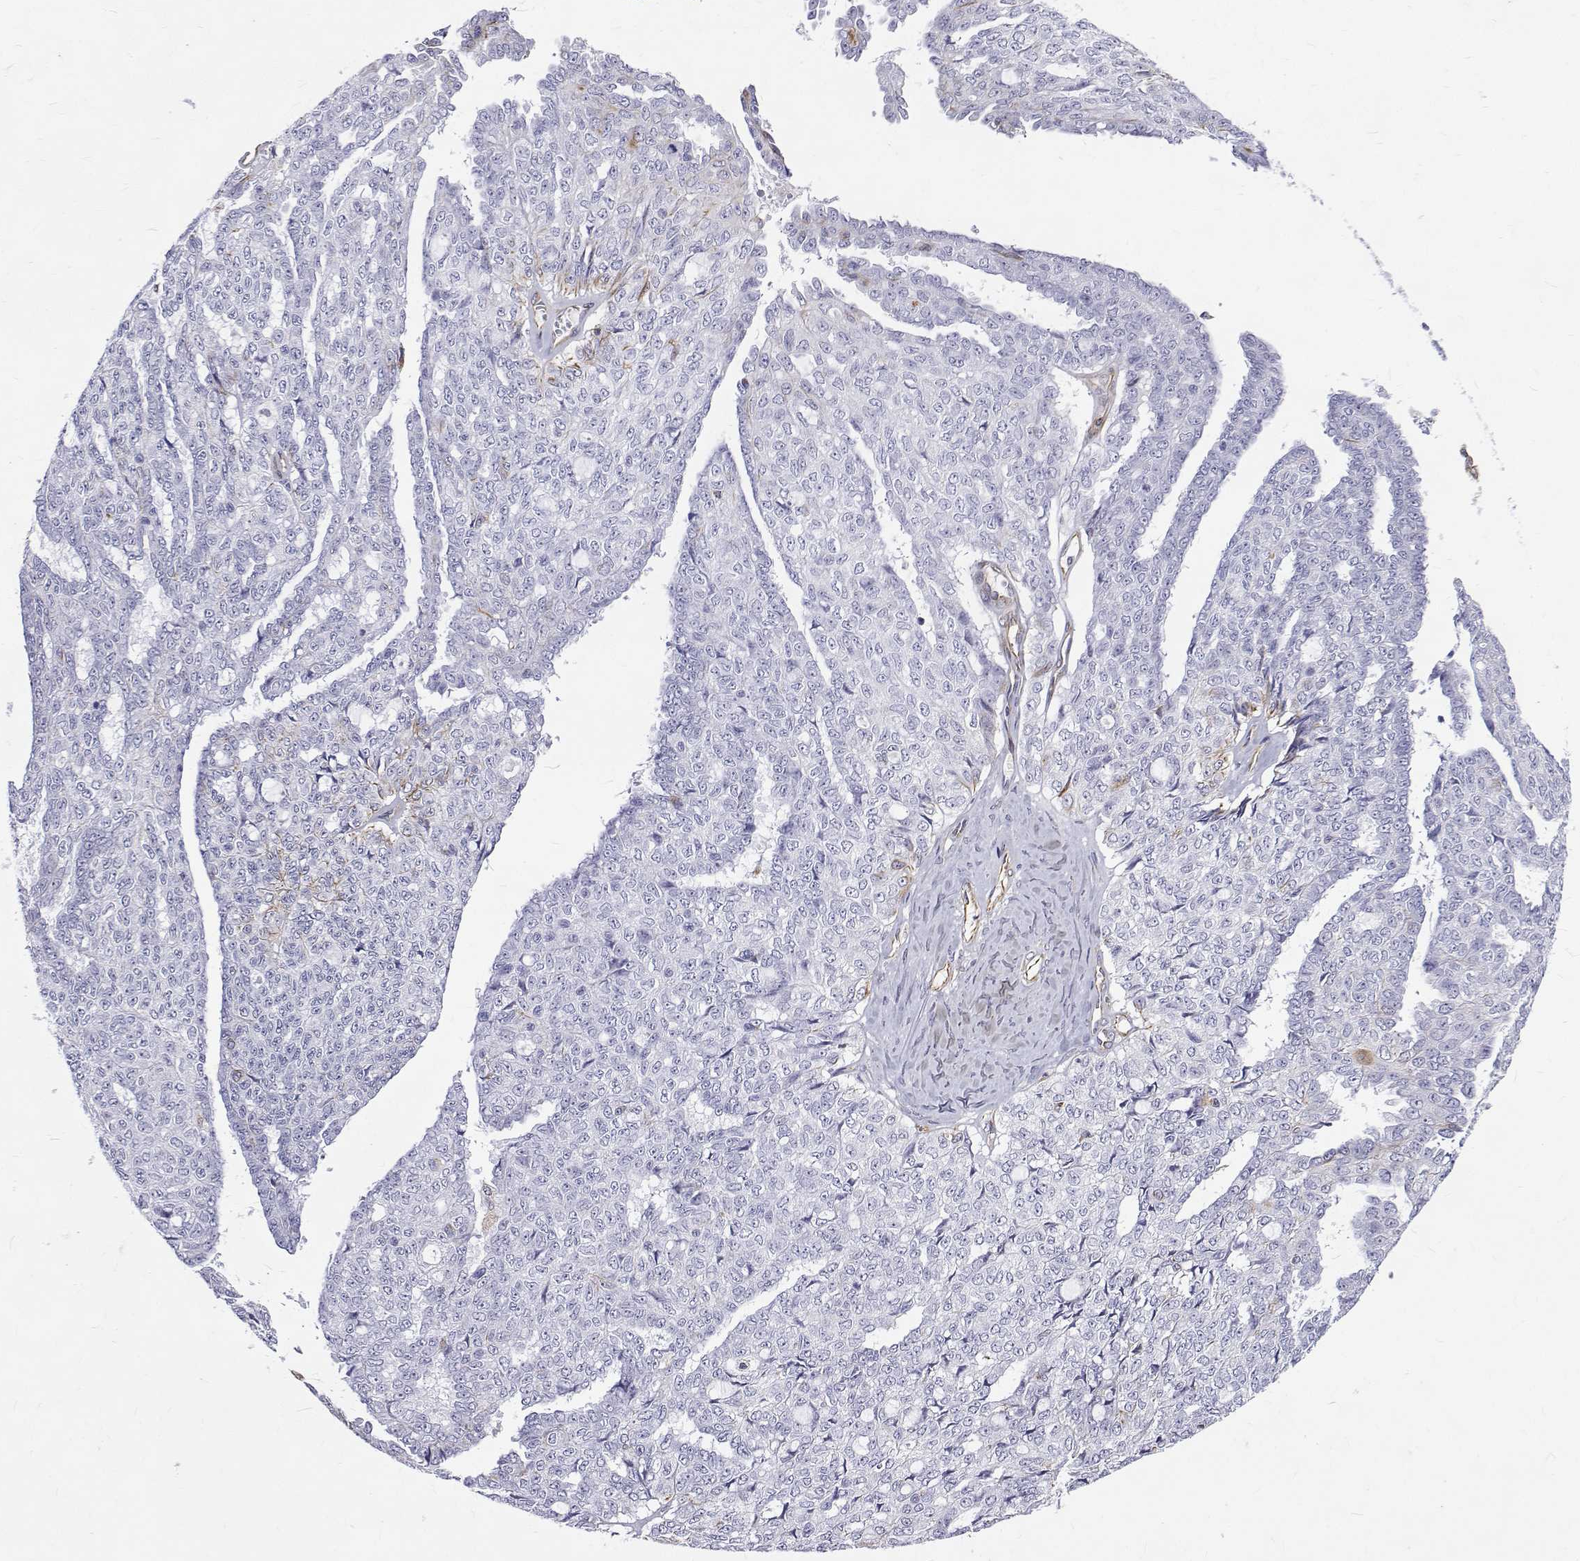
{"staining": {"intensity": "negative", "quantity": "none", "location": "none"}, "tissue": "ovarian cancer", "cell_type": "Tumor cells", "image_type": "cancer", "snomed": [{"axis": "morphology", "description": "Cystadenocarcinoma, serous, NOS"}, {"axis": "topography", "description": "Ovary"}], "caption": "This is an IHC image of human serous cystadenocarcinoma (ovarian). There is no positivity in tumor cells.", "gene": "OPRPN", "patient": {"sex": "female", "age": 71}}